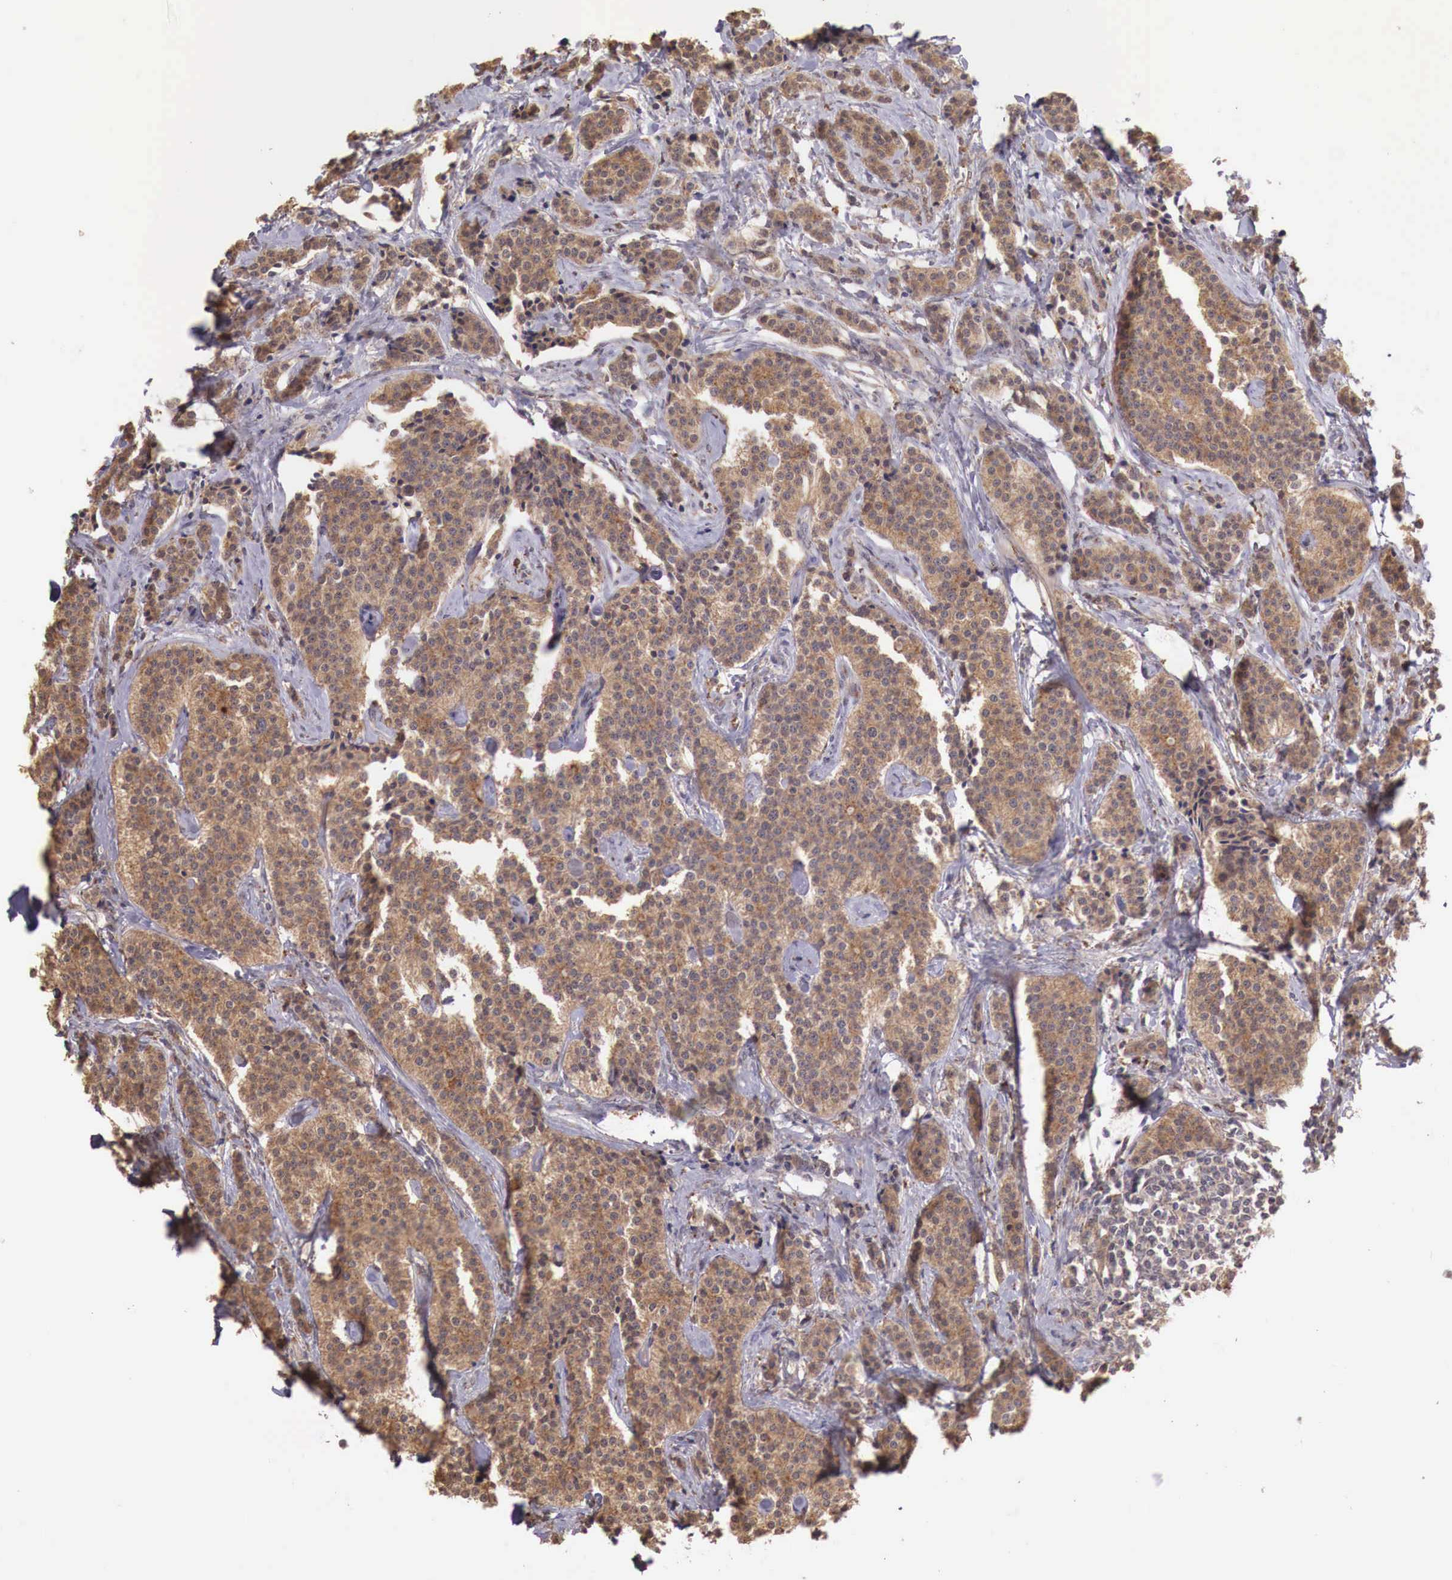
{"staining": {"intensity": "strong", "quantity": ">75%", "location": "cytoplasmic/membranous"}, "tissue": "carcinoid", "cell_type": "Tumor cells", "image_type": "cancer", "snomed": [{"axis": "morphology", "description": "Carcinoid, malignant, NOS"}, {"axis": "topography", "description": "Small intestine"}], "caption": "Carcinoid tissue shows strong cytoplasmic/membranous positivity in approximately >75% of tumor cells, visualized by immunohistochemistry.", "gene": "CHRDL1", "patient": {"sex": "male", "age": 63}}